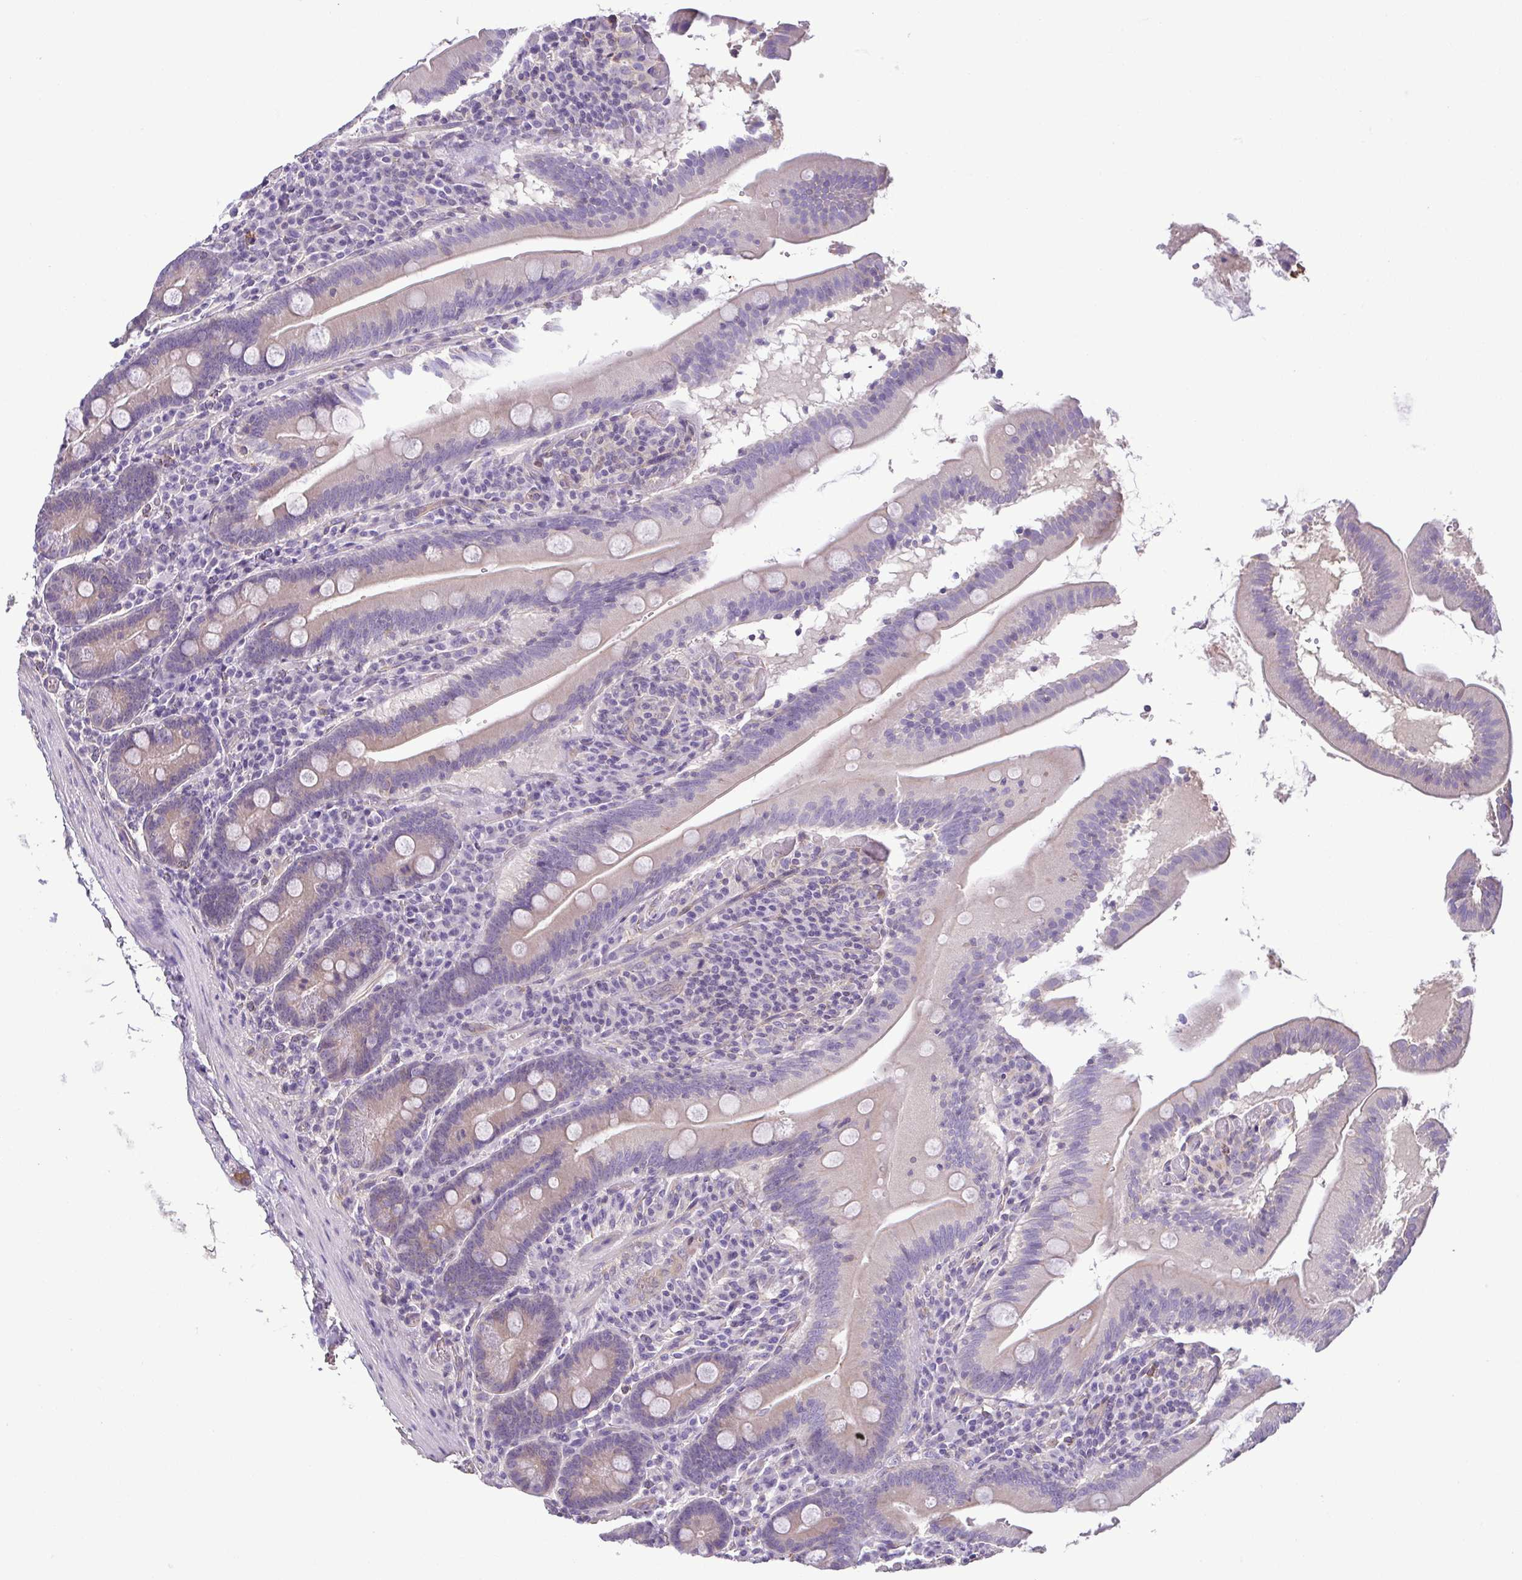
{"staining": {"intensity": "weak", "quantity": "<25%", "location": "cytoplasmic/membranous"}, "tissue": "small intestine", "cell_type": "Glandular cells", "image_type": "normal", "snomed": [{"axis": "morphology", "description": "Normal tissue, NOS"}, {"axis": "topography", "description": "Small intestine"}], "caption": "Glandular cells are negative for brown protein staining in normal small intestine. (IHC, brightfield microscopy, high magnification).", "gene": "MYL10", "patient": {"sex": "male", "age": 37}}